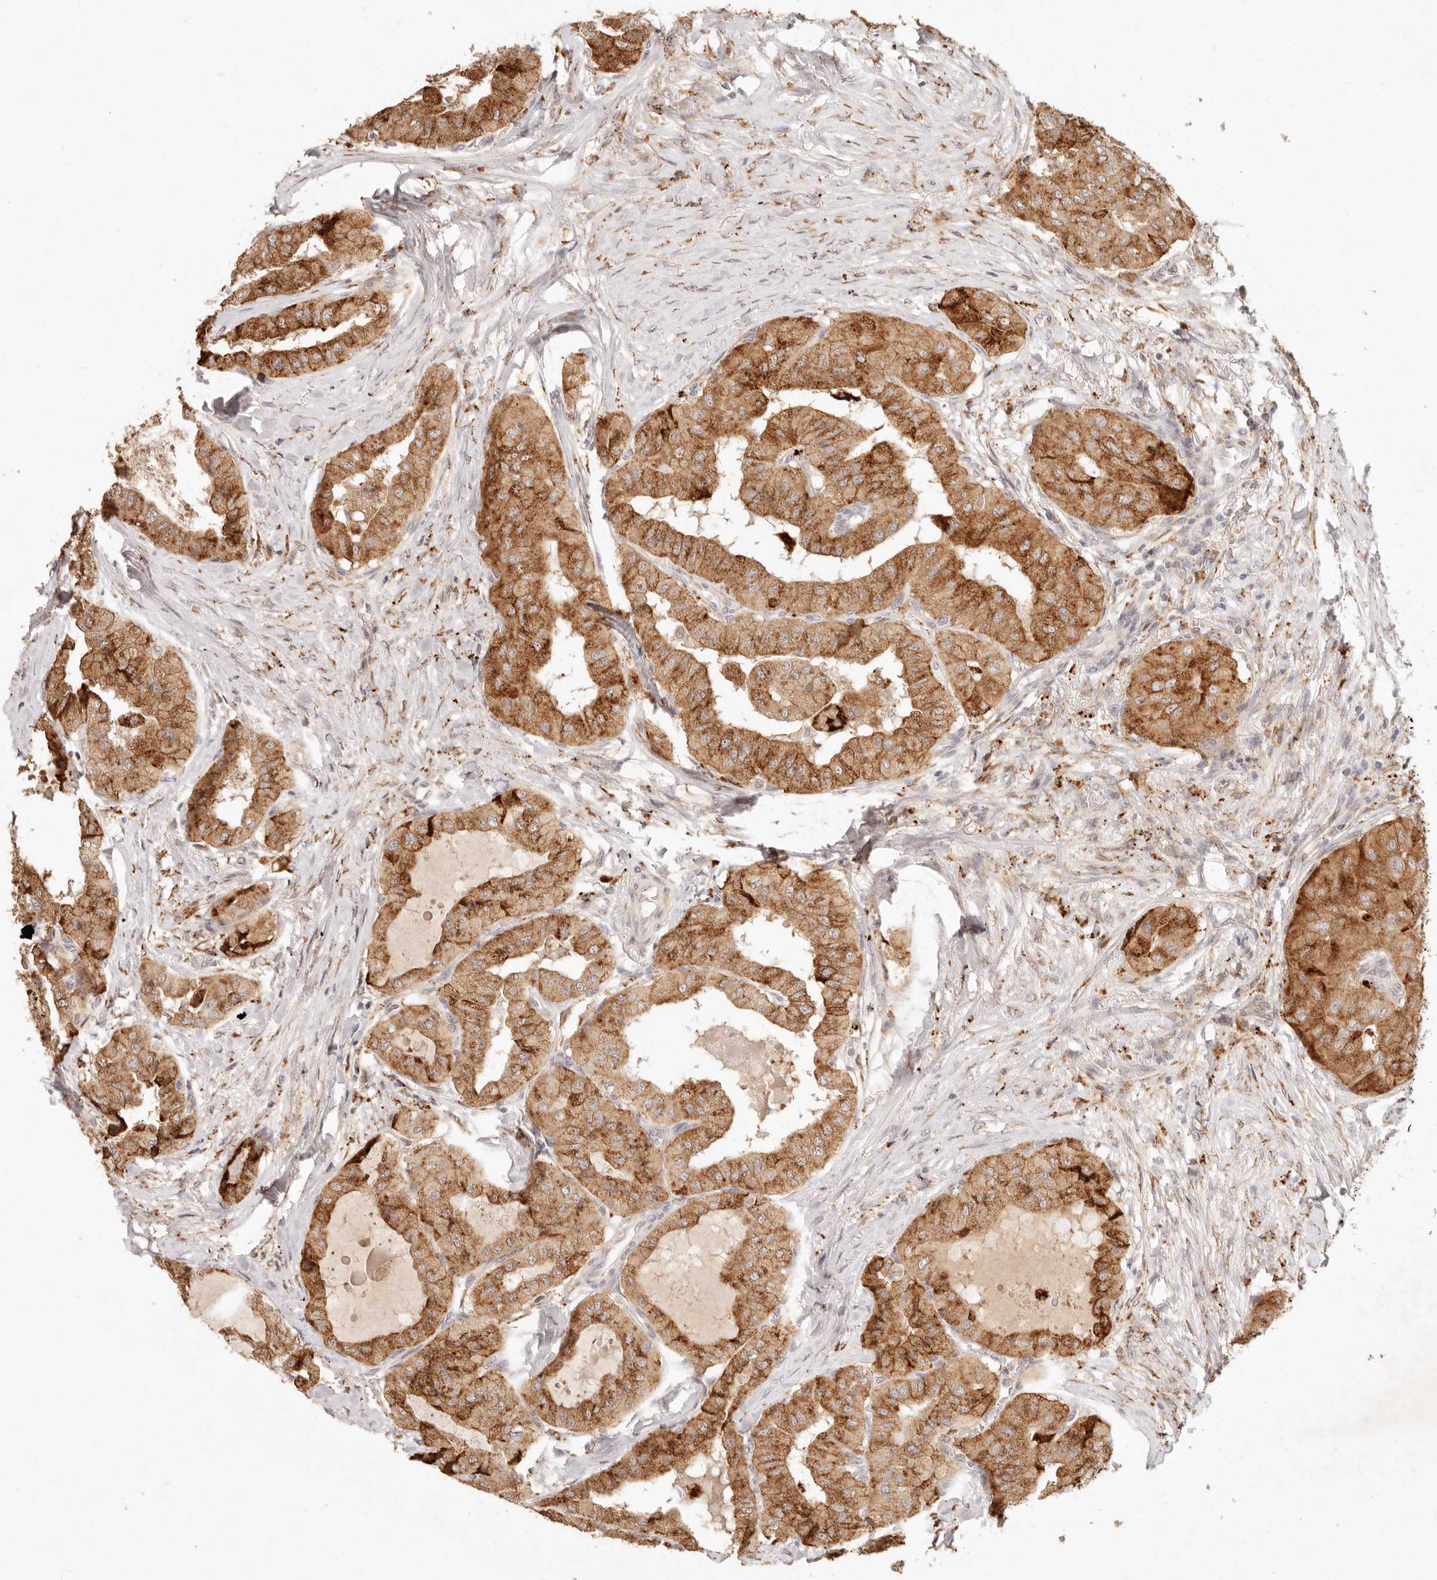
{"staining": {"intensity": "strong", "quantity": ">75%", "location": "cytoplasmic/membranous"}, "tissue": "thyroid cancer", "cell_type": "Tumor cells", "image_type": "cancer", "snomed": [{"axis": "morphology", "description": "Papillary adenocarcinoma, NOS"}, {"axis": "topography", "description": "Thyroid gland"}], "caption": "Brown immunohistochemical staining in thyroid papillary adenocarcinoma demonstrates strong cytoplasmic/membranous staining in approximately >75% of tumor cells. The protein of interest is shown in brown color, while the nuclei are stained blue.", "gene": "C1orf127", "patient": {"sex": "female", "age": 59}}